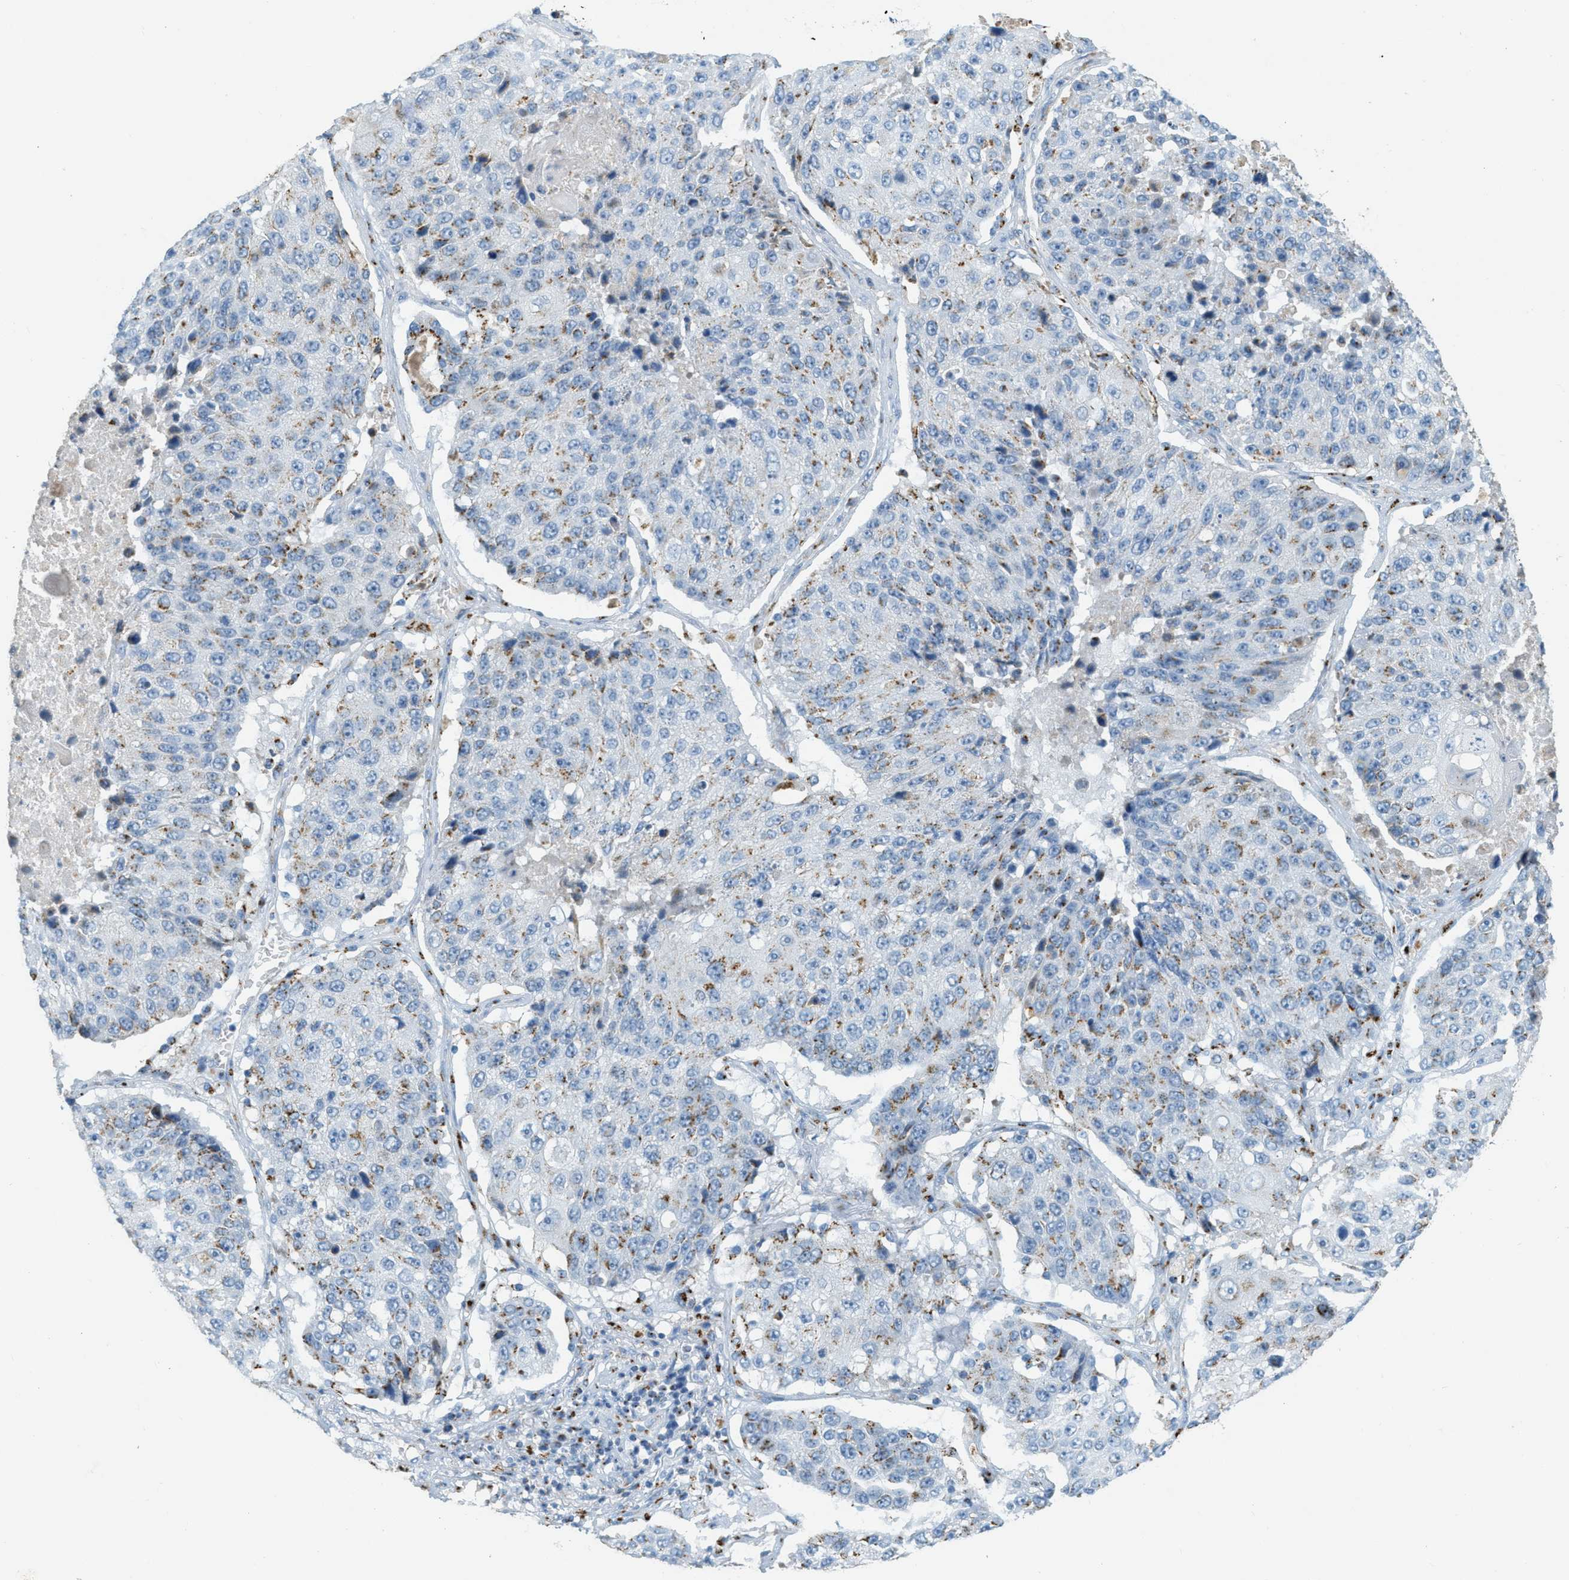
{"staining": {"intensity": "moderate", "quantity": "<25%", "location": "cytoplasmic/membranous"}, "tissue": "lung cancer", "cell_type": "Tumor cells", "image_type": "cancer", "snomed": [{"axis": "morphology", "description": "Squamous cell carcinoma, NOS"}, {"axis": "topography", "description": "Lung"}], "caption": "Brown immunohistochemical staining in lung squamous cell carcinoma demonstrates moderate cytoplasmic/membranous expression in about <25% of tumor cells. The protein is stained brown, and the nuclei are stained in blue (DAB (3,3'-diaminobenzidine) IHC with brightfield microscopy, high magnification).", "gene": "ENTPD4", "patient": {"sex": "male", "age": 61}}